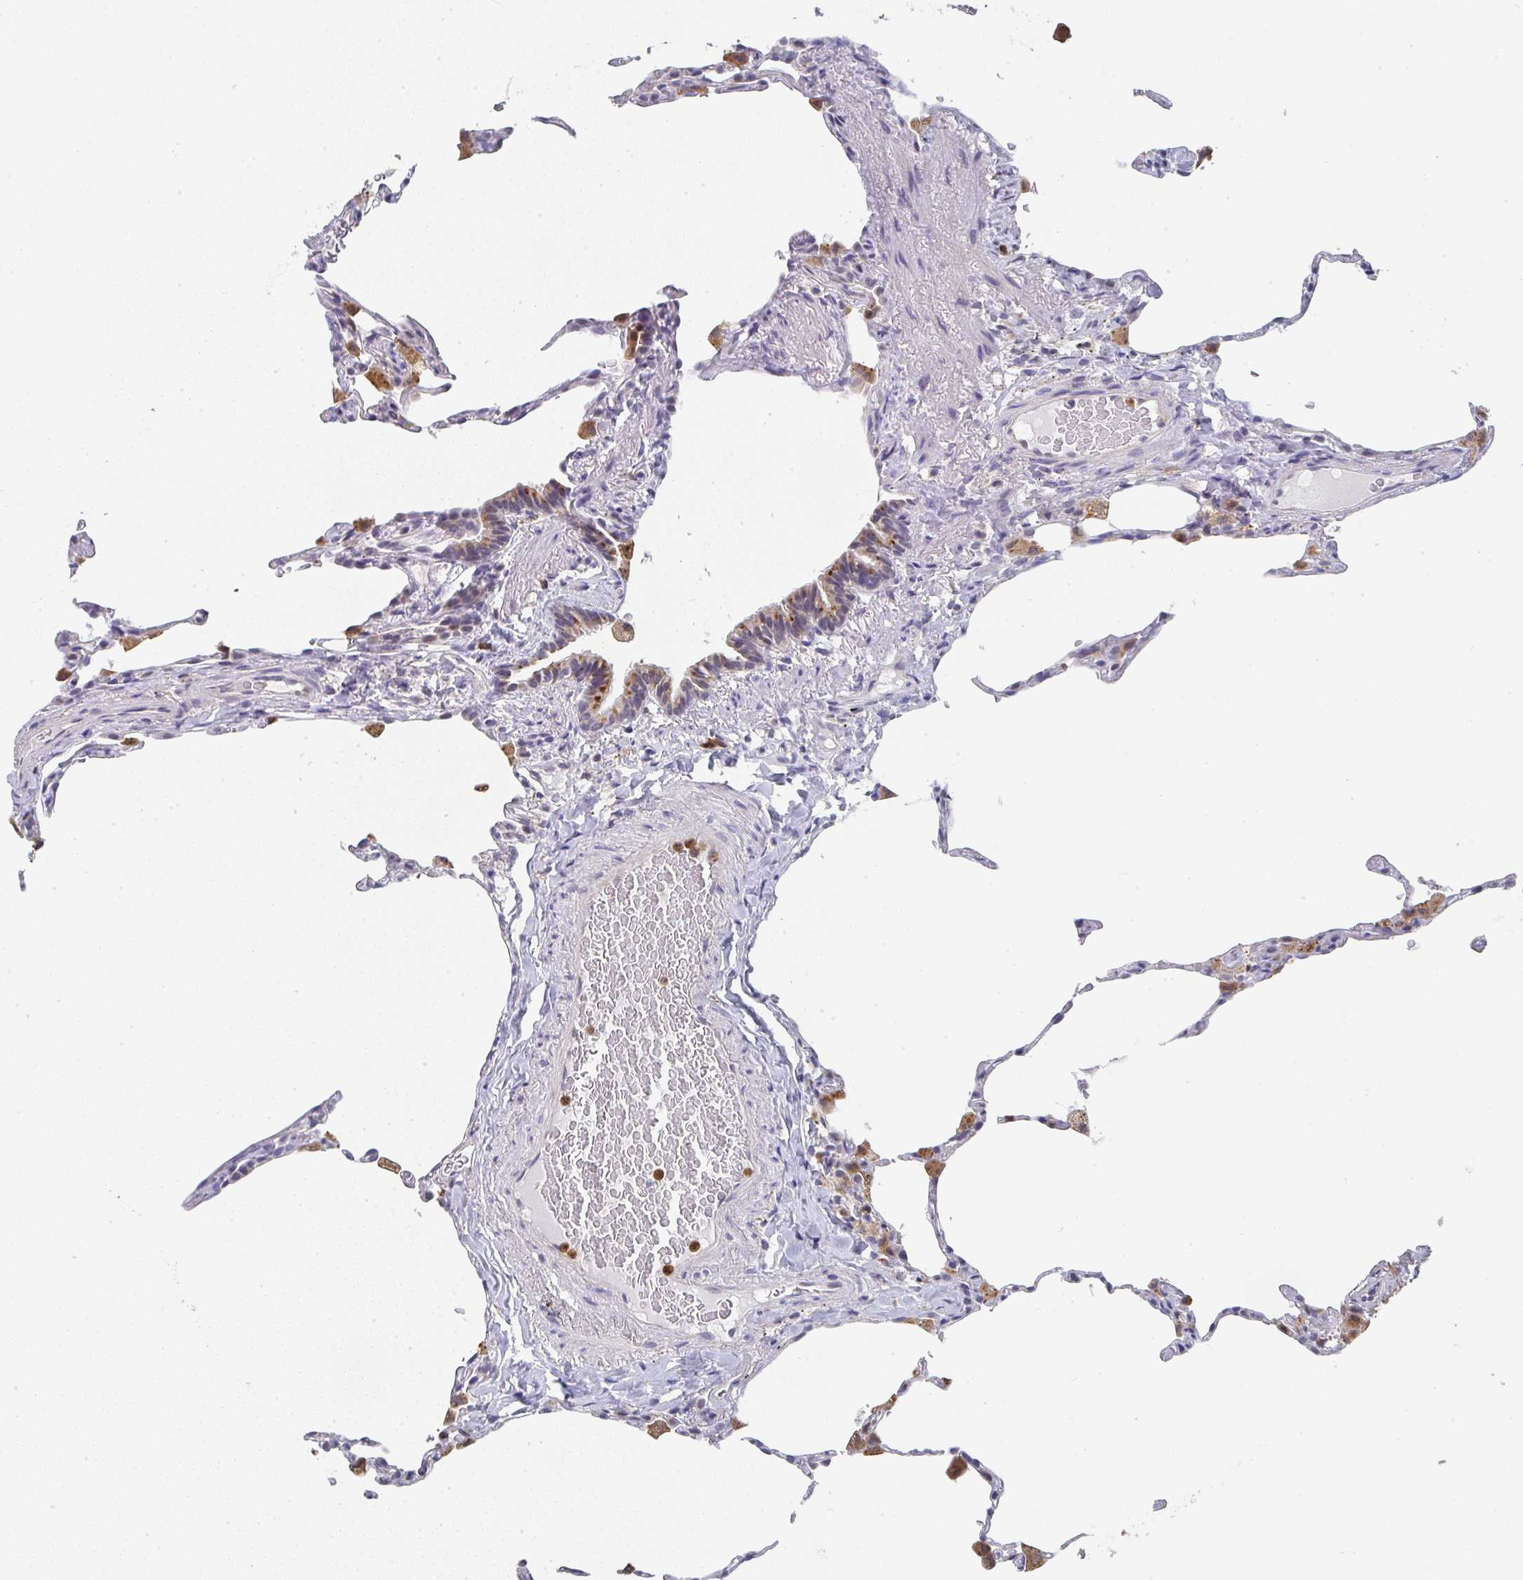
{"staining": {"intensity": "moderate", "quantity": "<25%", "location": "cytoplasmic/membranous"}, "tissue": "lung", "cell_type": "Alveolar cells", "image_type": "normal", "snomed": [{"axis": "morphology", "description": "Normal tissue, NOS"}, {"axis": "topography", "description": "Lung"}], "caption": "Benign lung reveals moderate cytoplasmic/membranous expression in approximately <25% of alveolar cells.", "gene": "NCF1", "patient": {"sex": "female", "age": 57}}